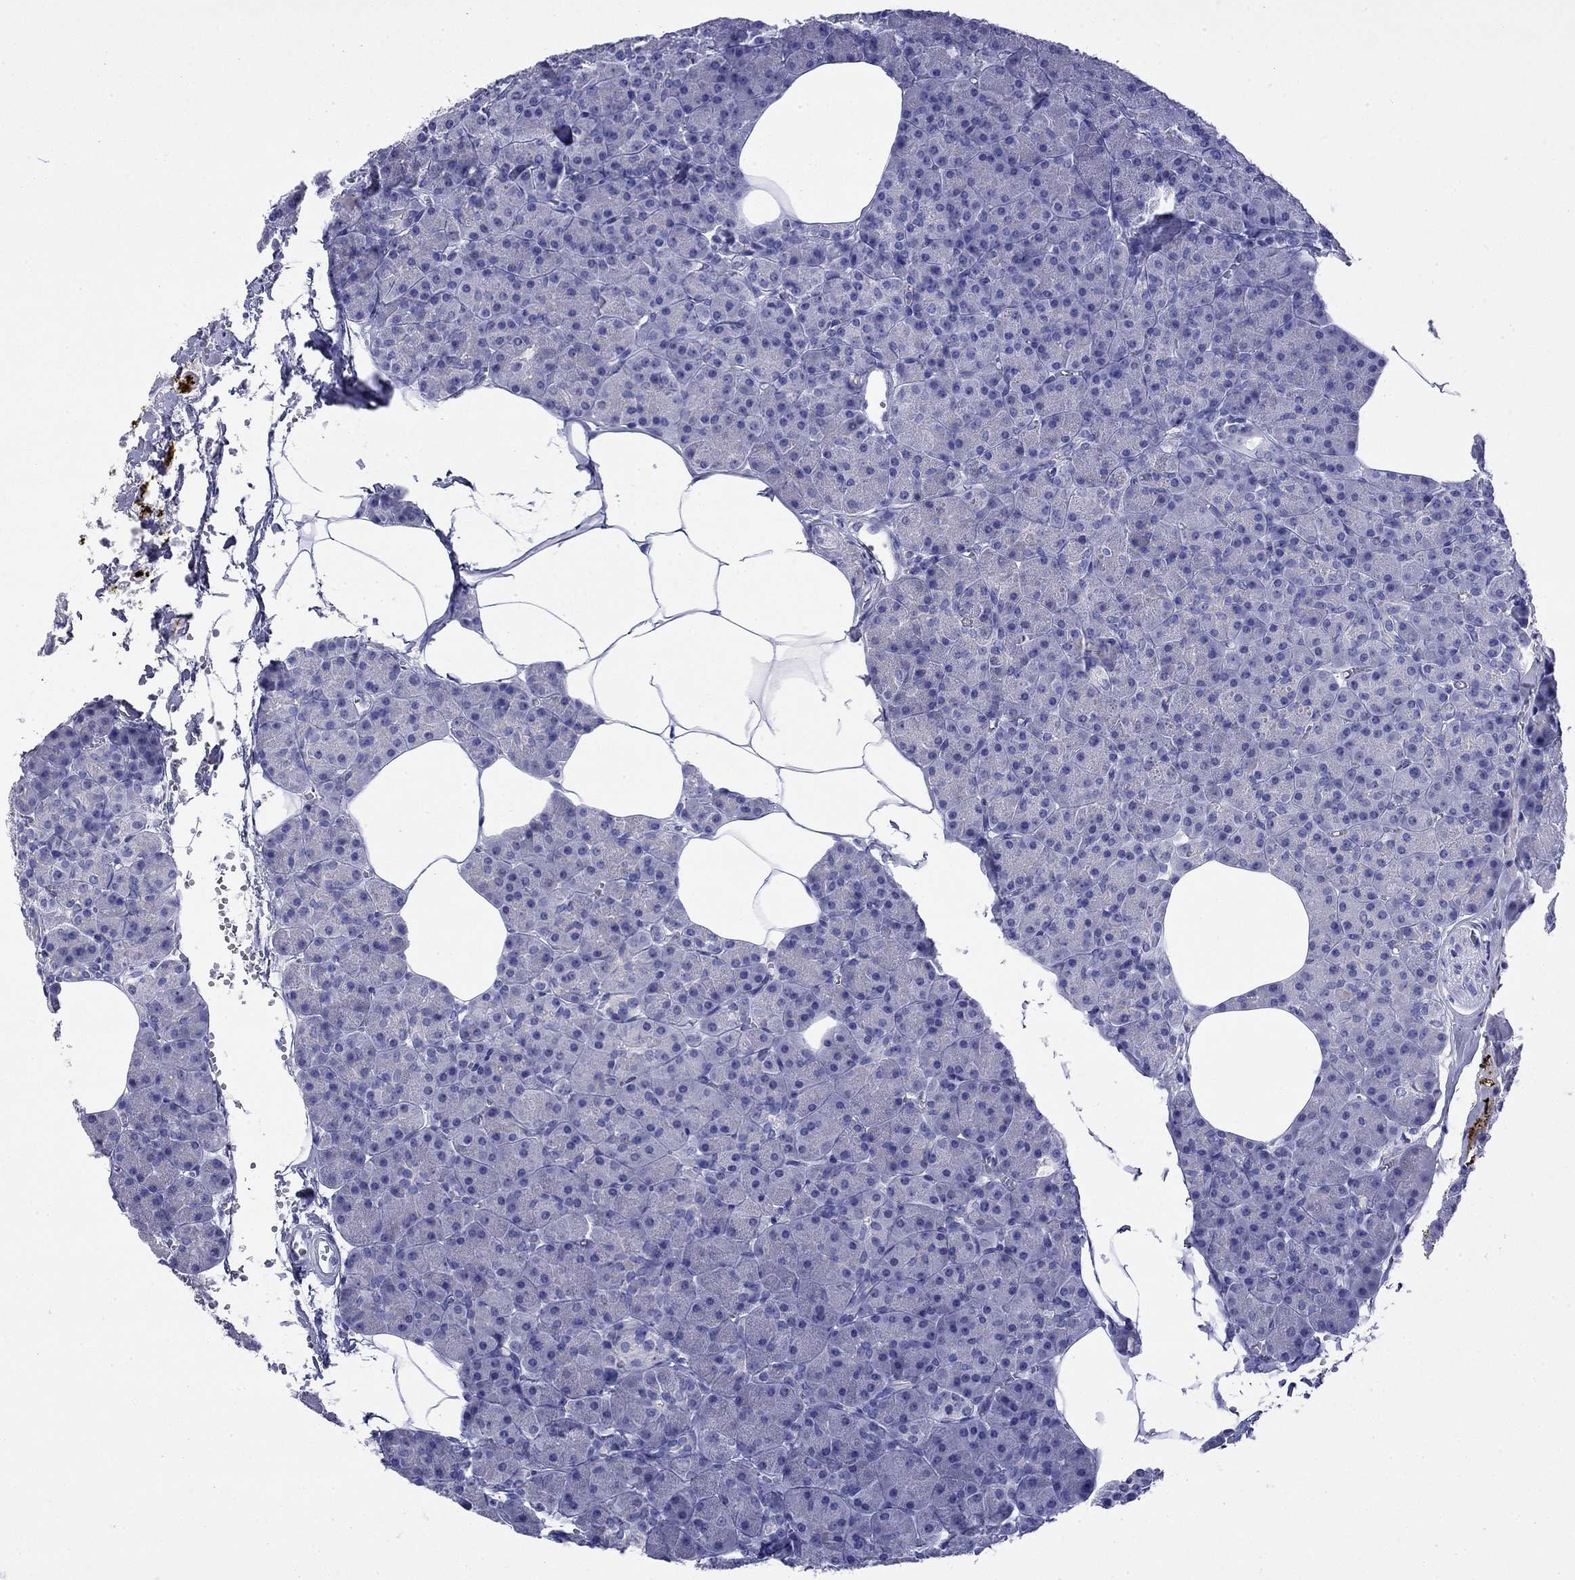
{"staining": {"intensity": "negative", "quantity": "none", "location": "none"}, "tissue": "pancreas", "cell_type": "Exocrine glandular cells", "image_type": "normal", "snomed": [{"axis": "morphology", "description": "Normal tissue, NOS"}, {"axis": "topography", "description": "Pancreas"}], "caption": "Protein analysis of benign pancreas demonstrates no significant expression in exocrine glandular cells.", "gene": "ODF4", "patient": {"sex": "female", "age": 45}}